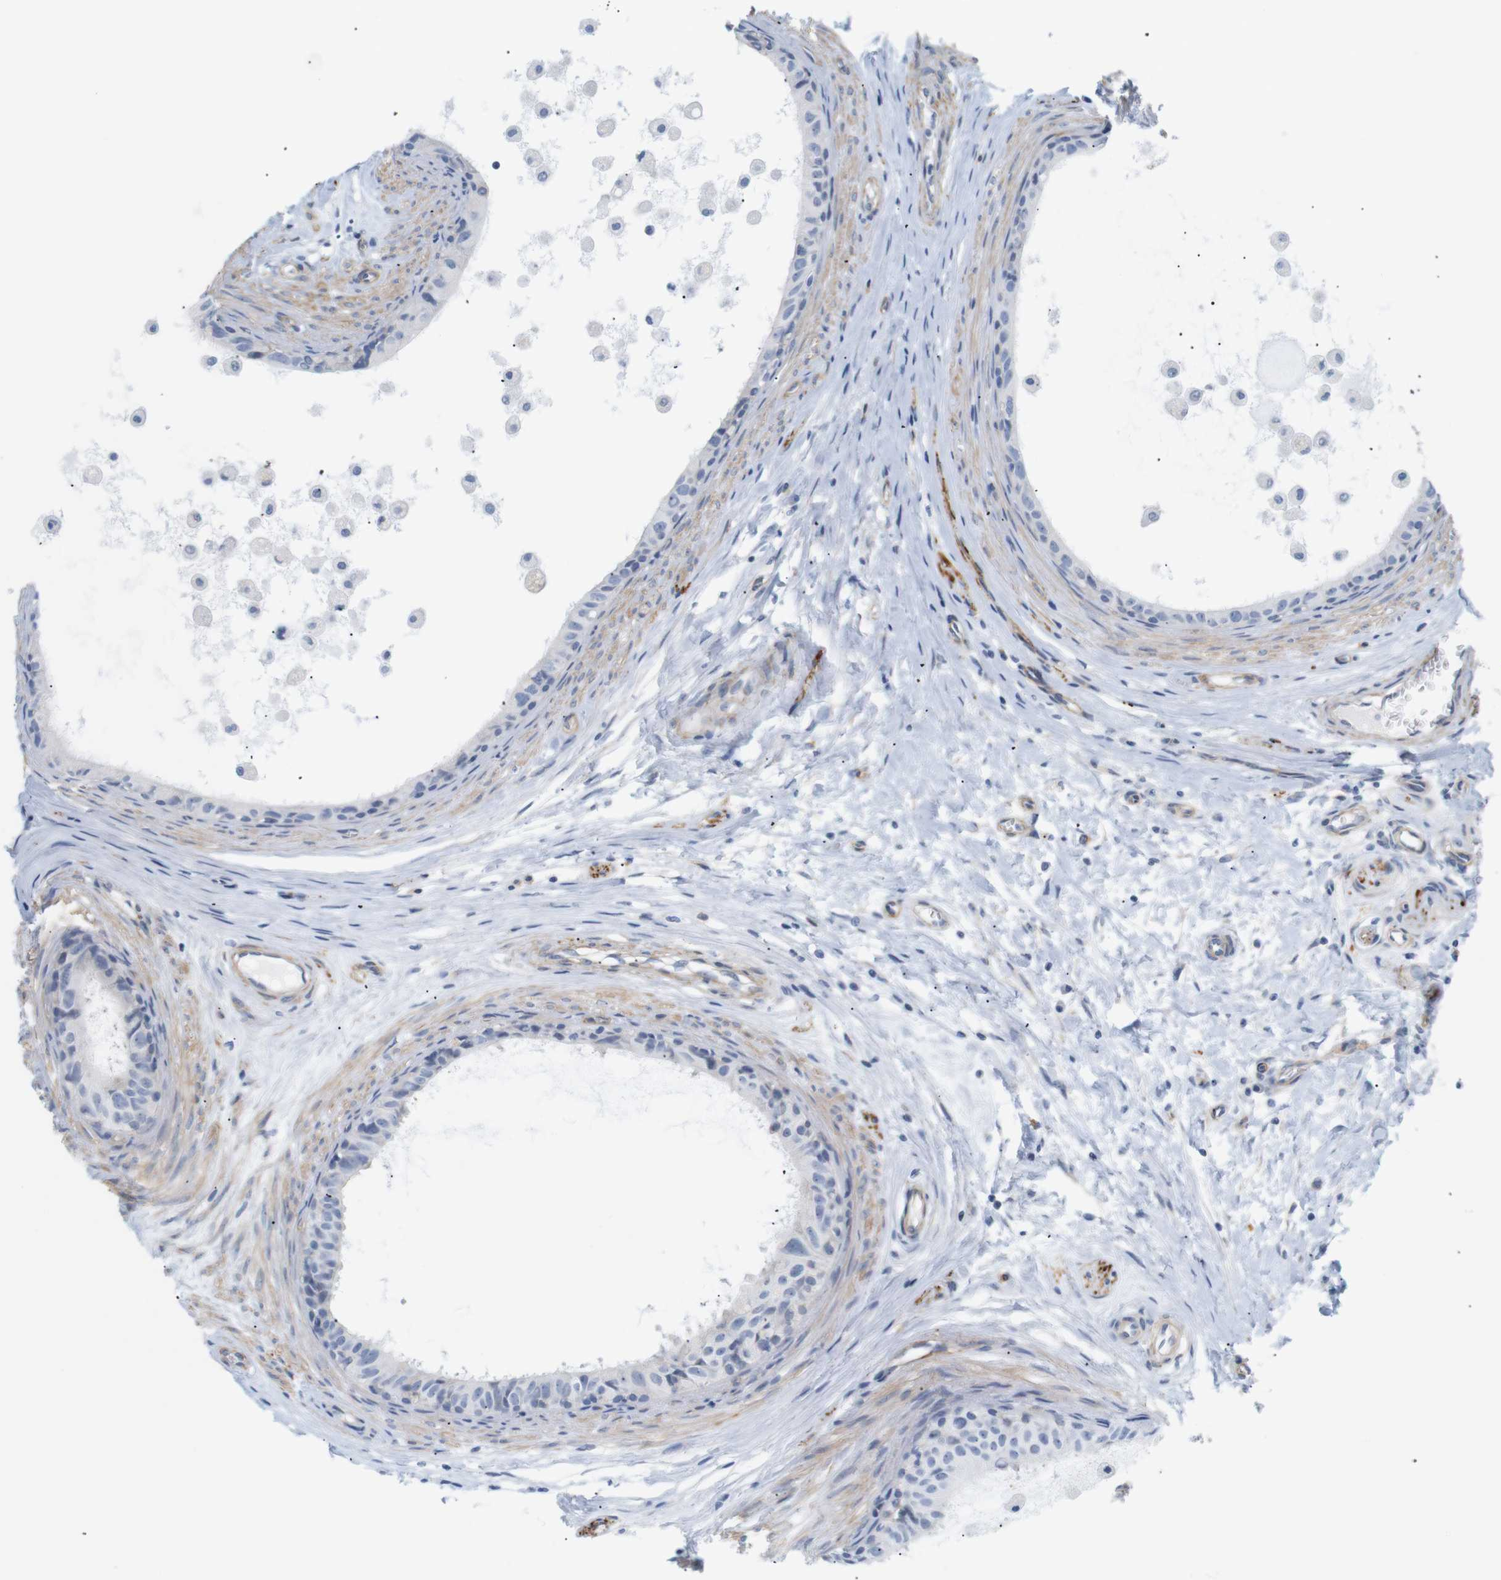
{"staining": {"intensity": "negative", "quantity": "none", "location": "none"}, "tissue": "epididymis", "cell_type": "Glandular cells", "image_type": "normal", "snomed": [{"axis": "morphology", "description": "Normal tissue, NOS"}, {"axis": "morphology", "description": "Inflammation, NOS"}, {"axis": "topography", "description": "Epididymis"}], "caption": "High power microscopy histopathology image of an IHC image of normal epididymis, revealing no significant positivity in glandular cells.", "gene": "STMN3", "patient": {"sex": "male", "age": 85}}